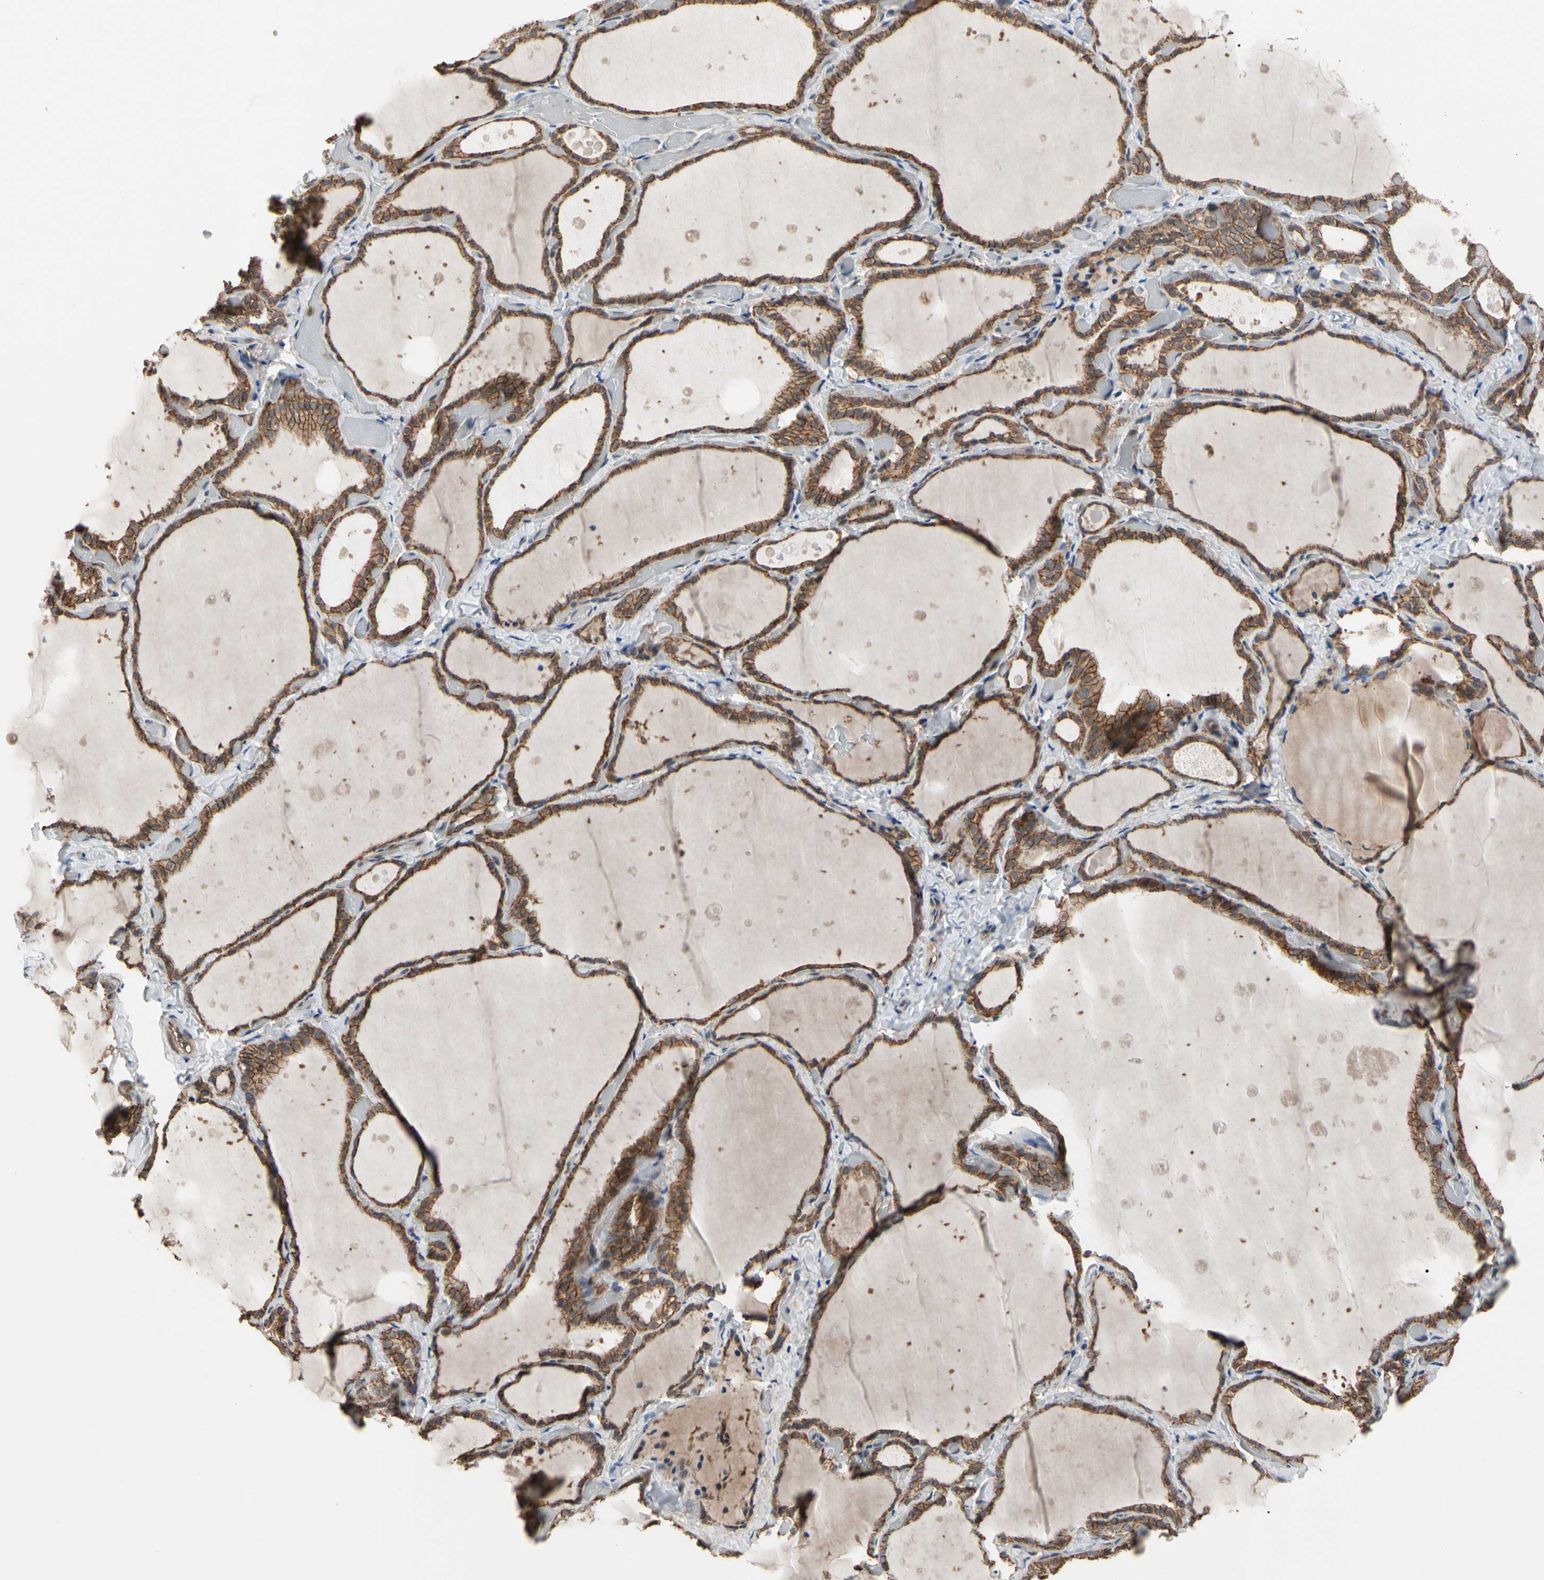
{"staining": {"intensity": "strong", "quantity": ">75%", "location": "cytoplasmic/membranous"}, "tissue": "thyroid gland", "cell_type": "Glandular cells", "image_type": "normal", "snomed": [{"axis": "morphology", "description": "Normal tissue, NOS"}, {"axis": "topography", "description": "Thyroid gland"}], "caption": "DAB immunohistochemical staining of benign human thyroid gland displays strong cytoplasmic/membranous protein positivity in about >75% of glandular cells. (DAB = brown stain, brightfield microscopy at high magnification).", "gene": "DPP8", "patient": {"sex": "female", "age": 44}}